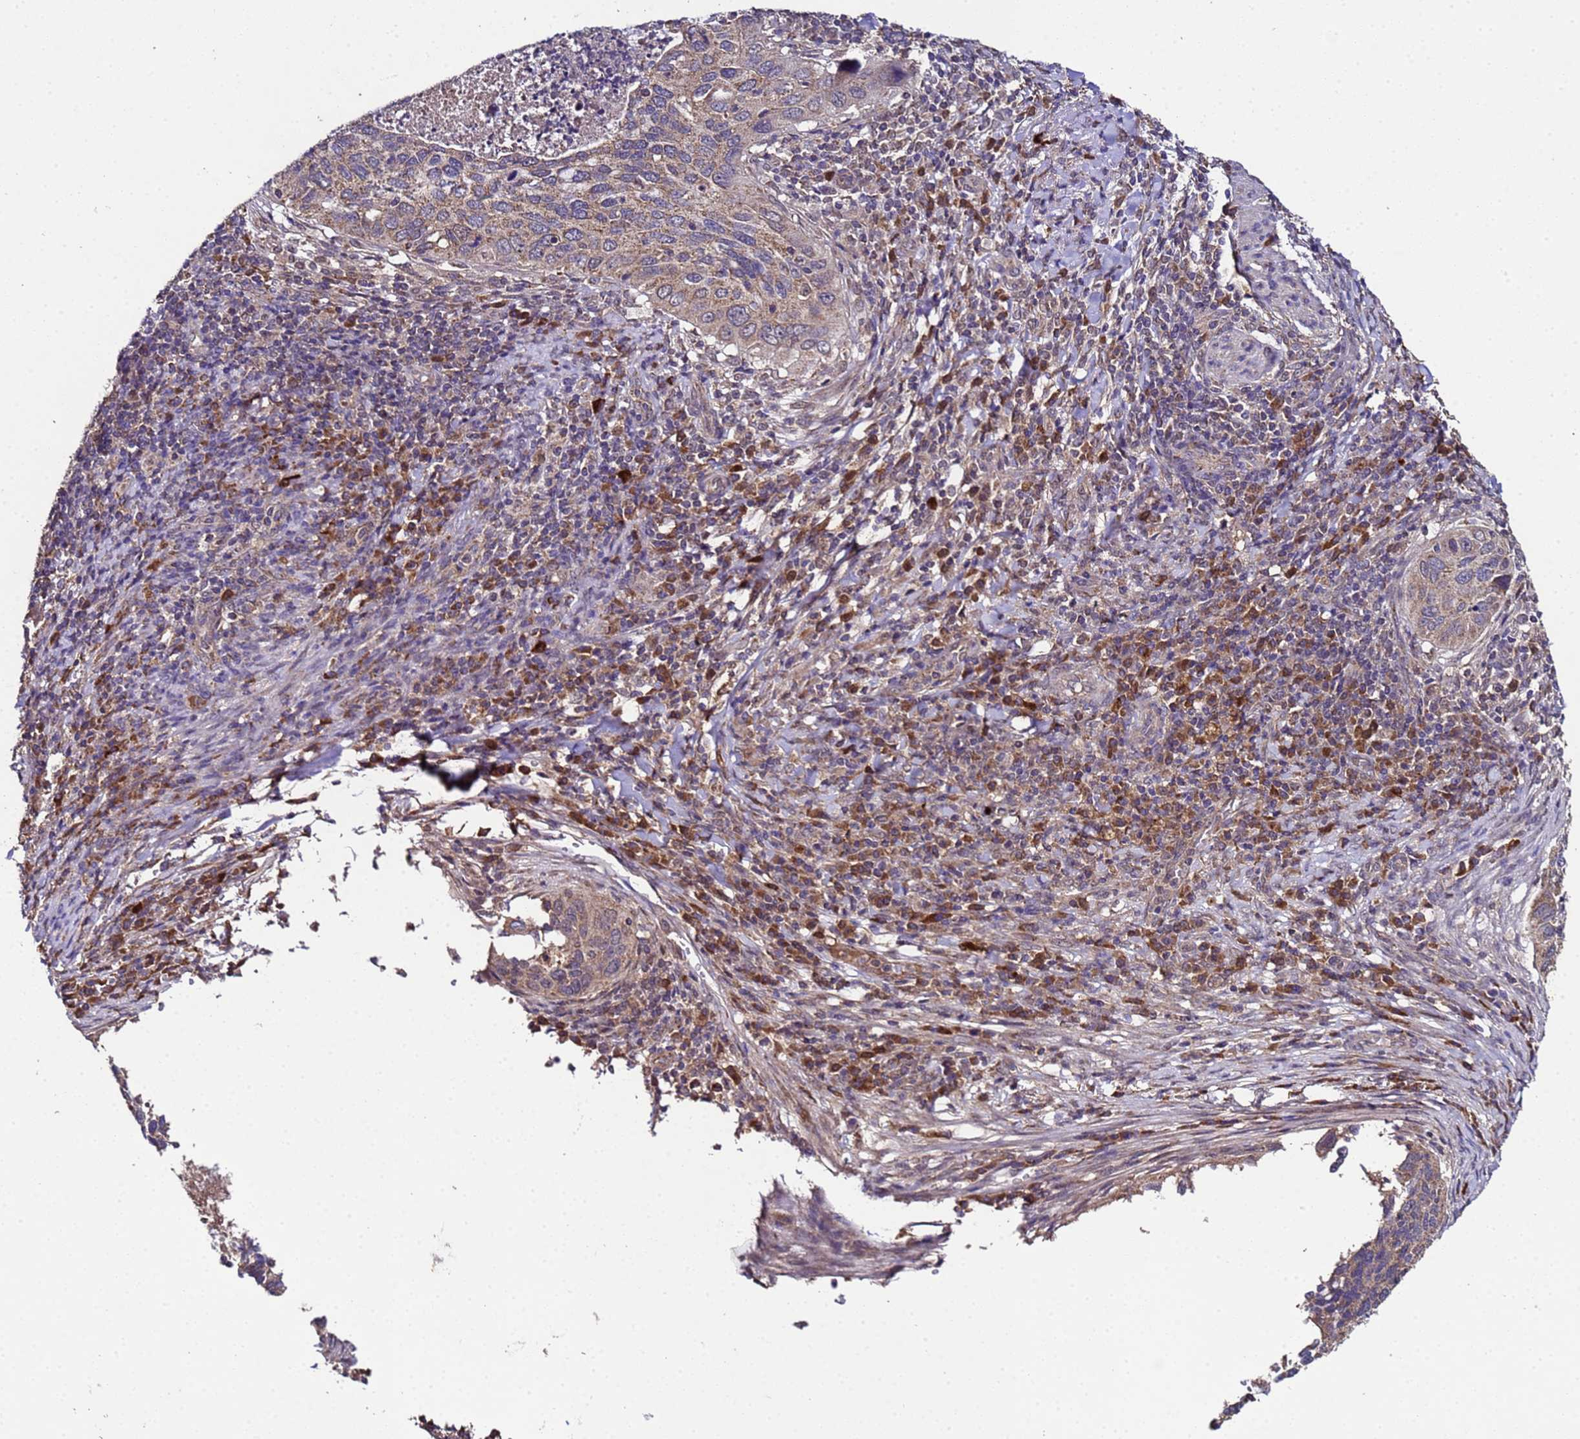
{"staining": {"intensity": "moderate", "quantity": "25%-75%", "location": "cytoplasmic/membranous"}, "tissue": "cervical cancer", "cell_type": "Tumor cells", "image_type": "cancer", "snomed": [{"axis": "morphology", "description": "Squamous cell carcinoma, NOS"}, {"axis": "topography", "description": "Cervix"}], "caption": "The histopathology image shows staining of cervical cancer, revealing moderate cytoplasmic/membranous protein staining (brown color) within tumor cells.", "gene": "HSPBAP1", "patient": {"sex": "female", "age": 38}}